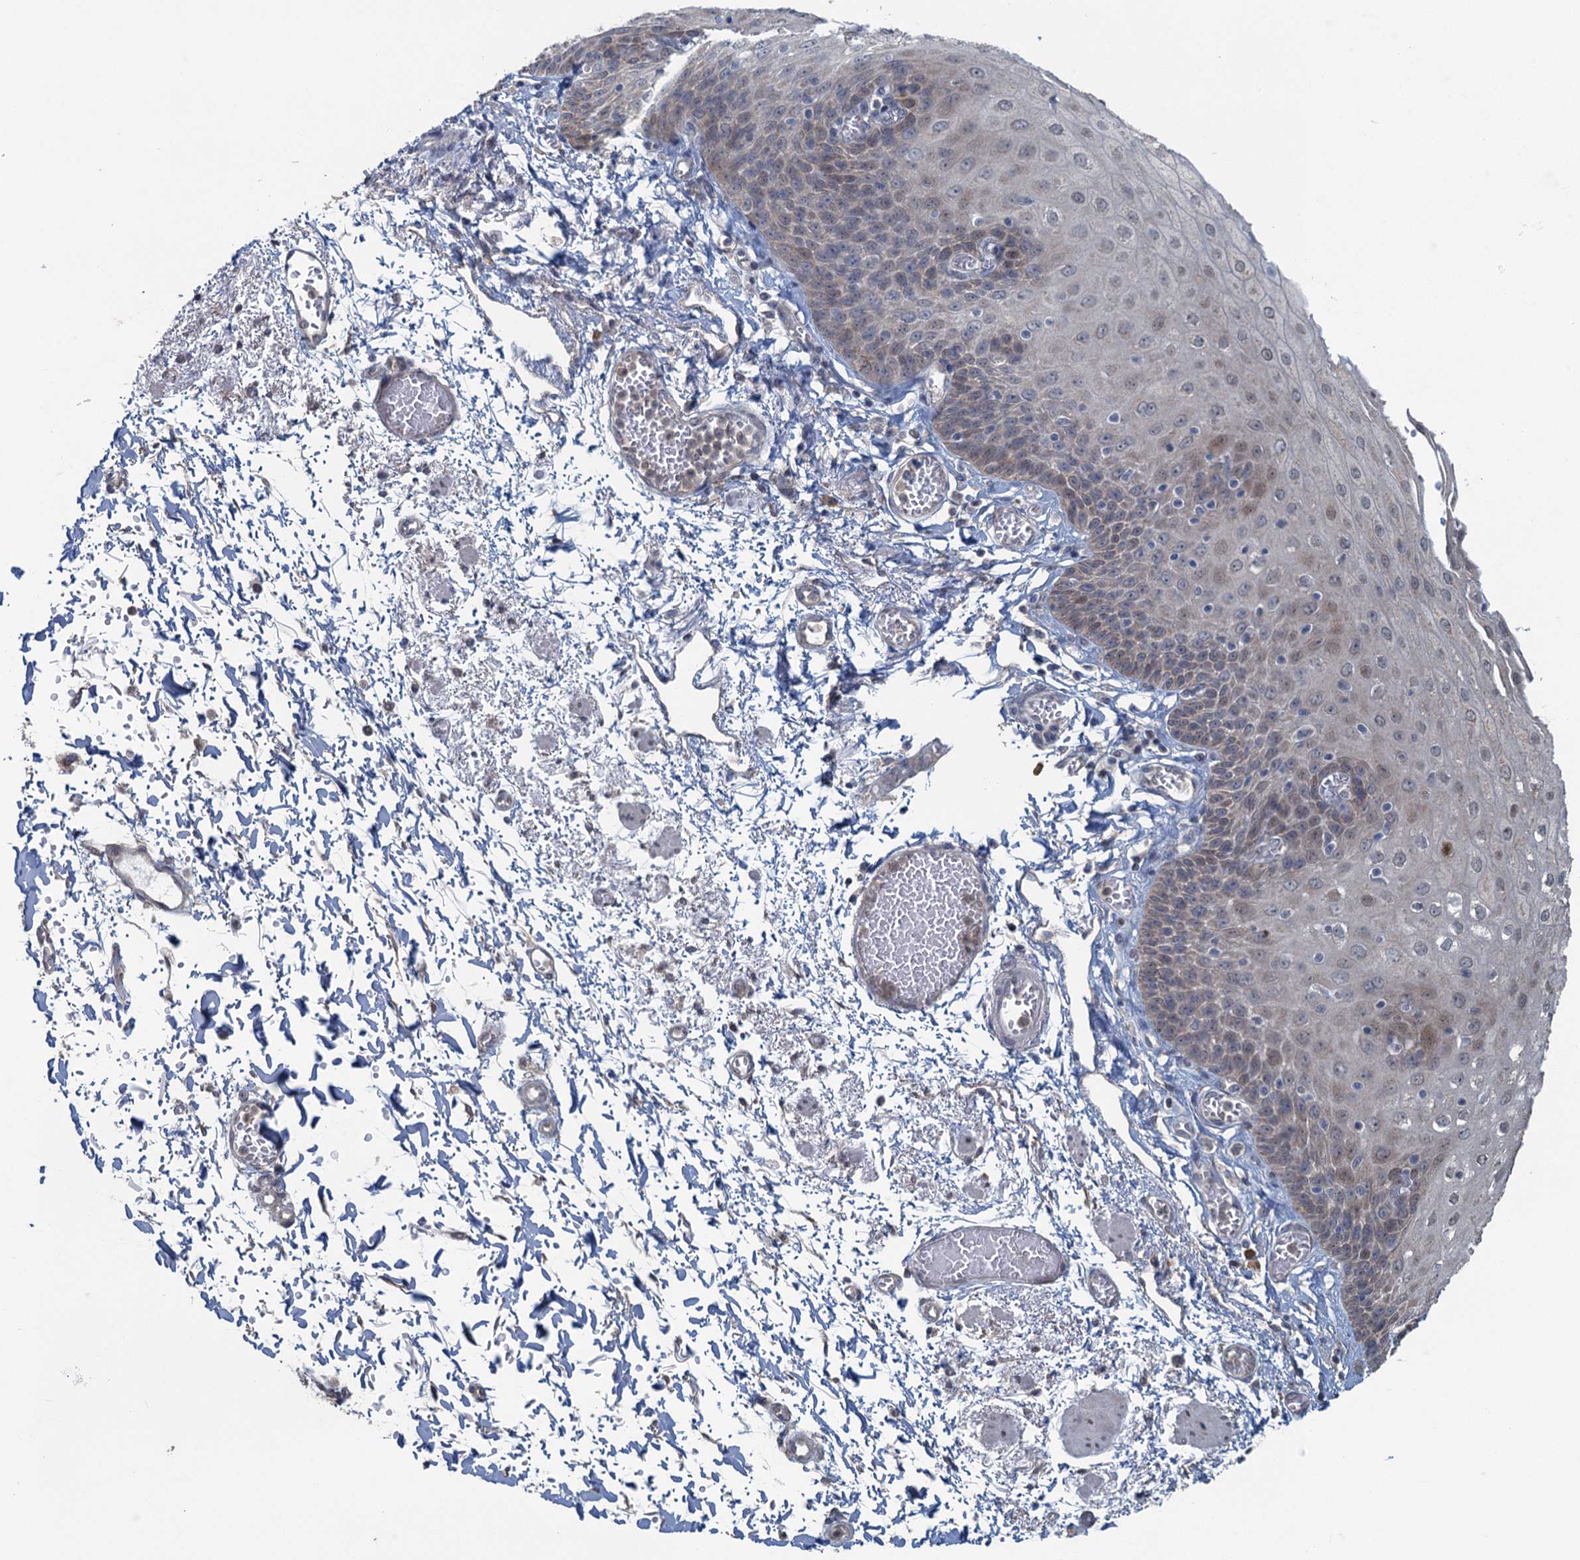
{"staining": {"intensity": "weak", "quantity": "25%-75%", "location": "cytoplasmic/membranous,nuclear"}, "tissue": "esophagus", "cell_type": "Squamous epithelial cells", "image_type": "normal", "snomed": [{"axis": "morphology", "description": "Normal tissue, NOS"}, {"axis": "topography", "description": "Esophagus"}], "caption": "About 25%-75% of squamous epithelial cells in normal esophagus demonstrate weak cytoplasmic/membranous,nuclear protein positivity as visualized by brown immunohistochemical staining.", "gene": "TEX35", "patient": {"sex": "male", "age": 81}}